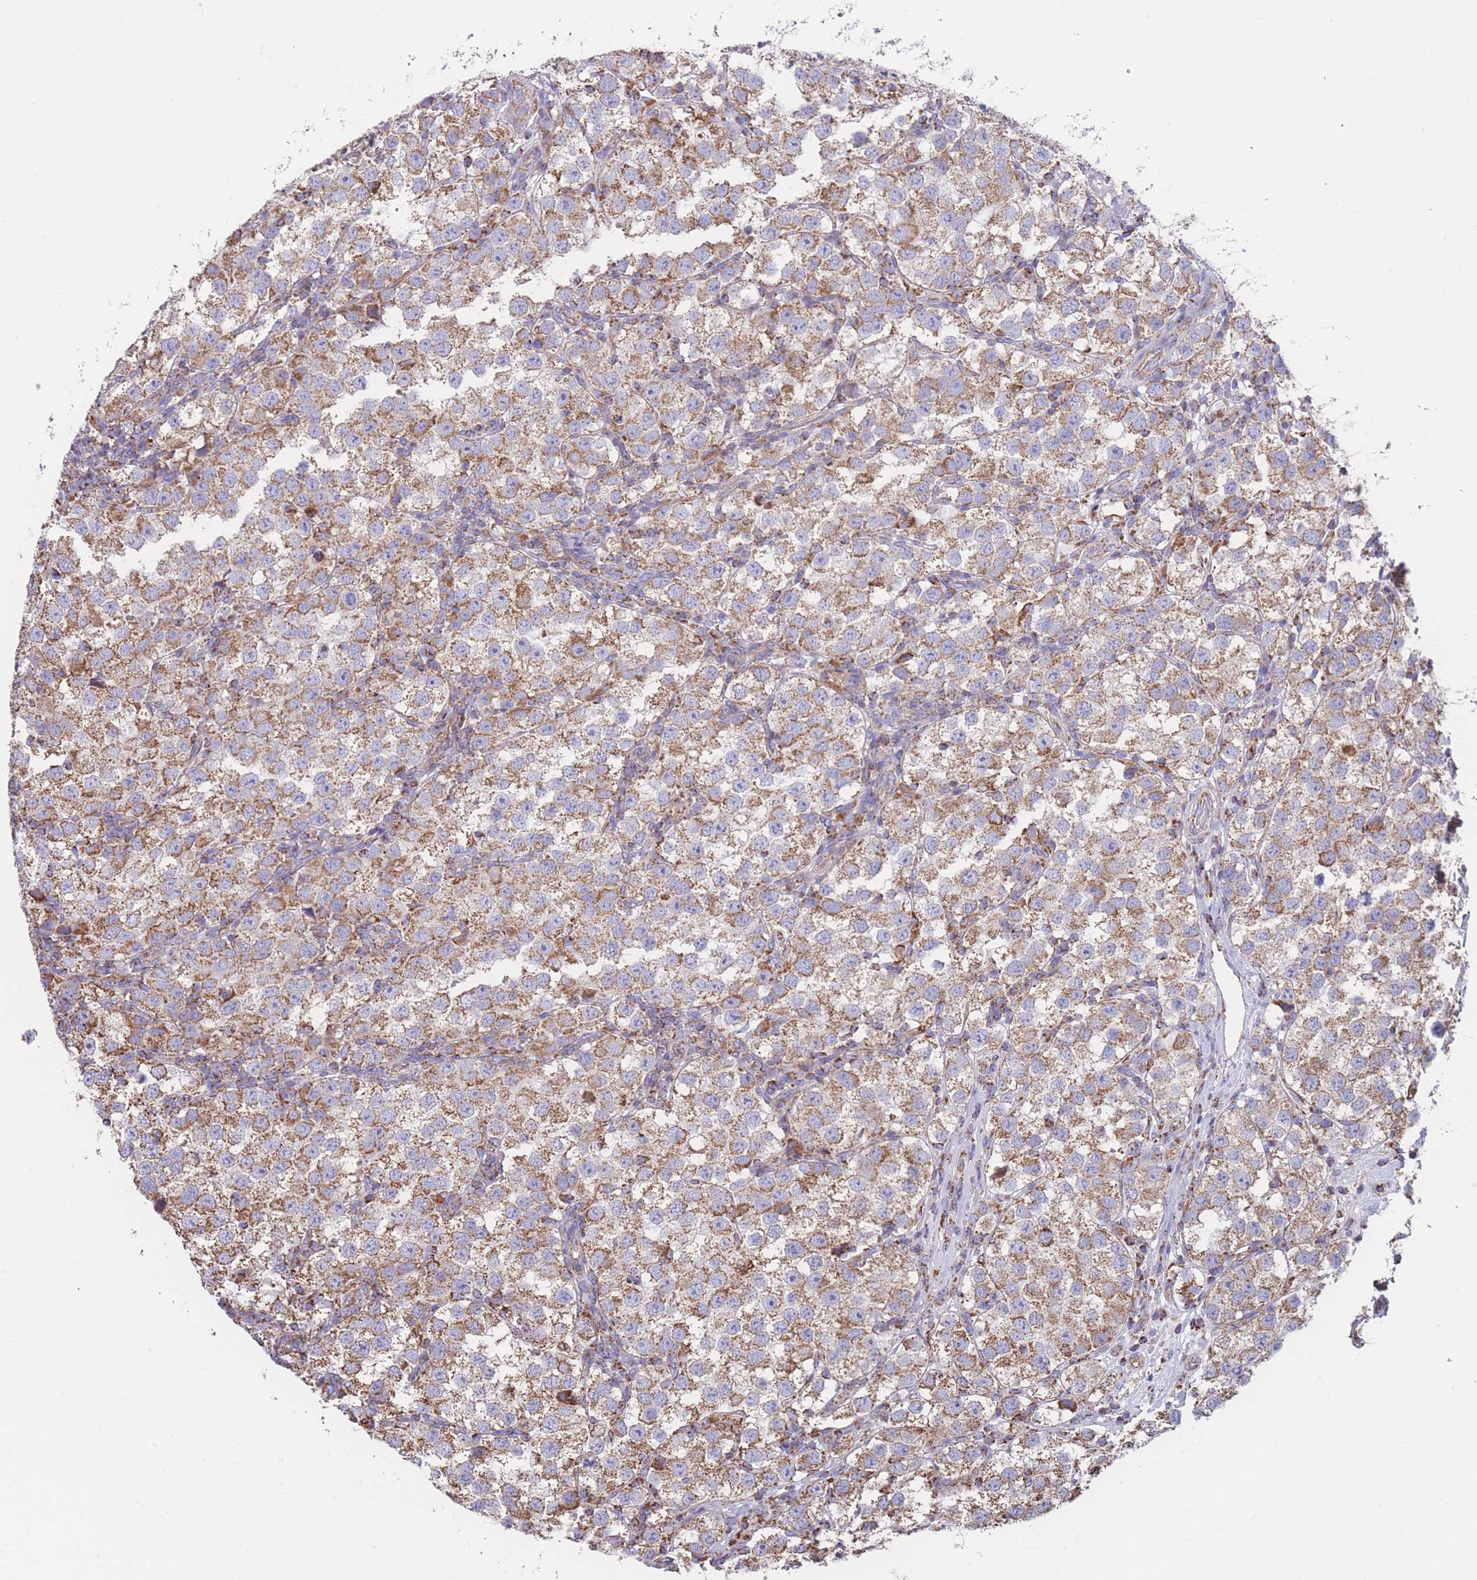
{"staining": {"intensity": "moderate", "quantity": ">75%", "location": "cytoplasmic/membranous"}, "tissue": "testis cancer", "cell_type": "Tumor cells", "image_type": "cancer", "snomed": [{"axis": "morphology", "description": "Seminoma, NOS"}, {"axis": "topography", "description": "Testis"}], "caption": "This micrograph shows immunohistochemistry staining of human testis cancer (seminoma), with medium moderate cytoplasmic/membranous expression in approximately >75% of tumor cells.", "gene": "FKBP8", "patient": {"sex": "male", "age": 37}}